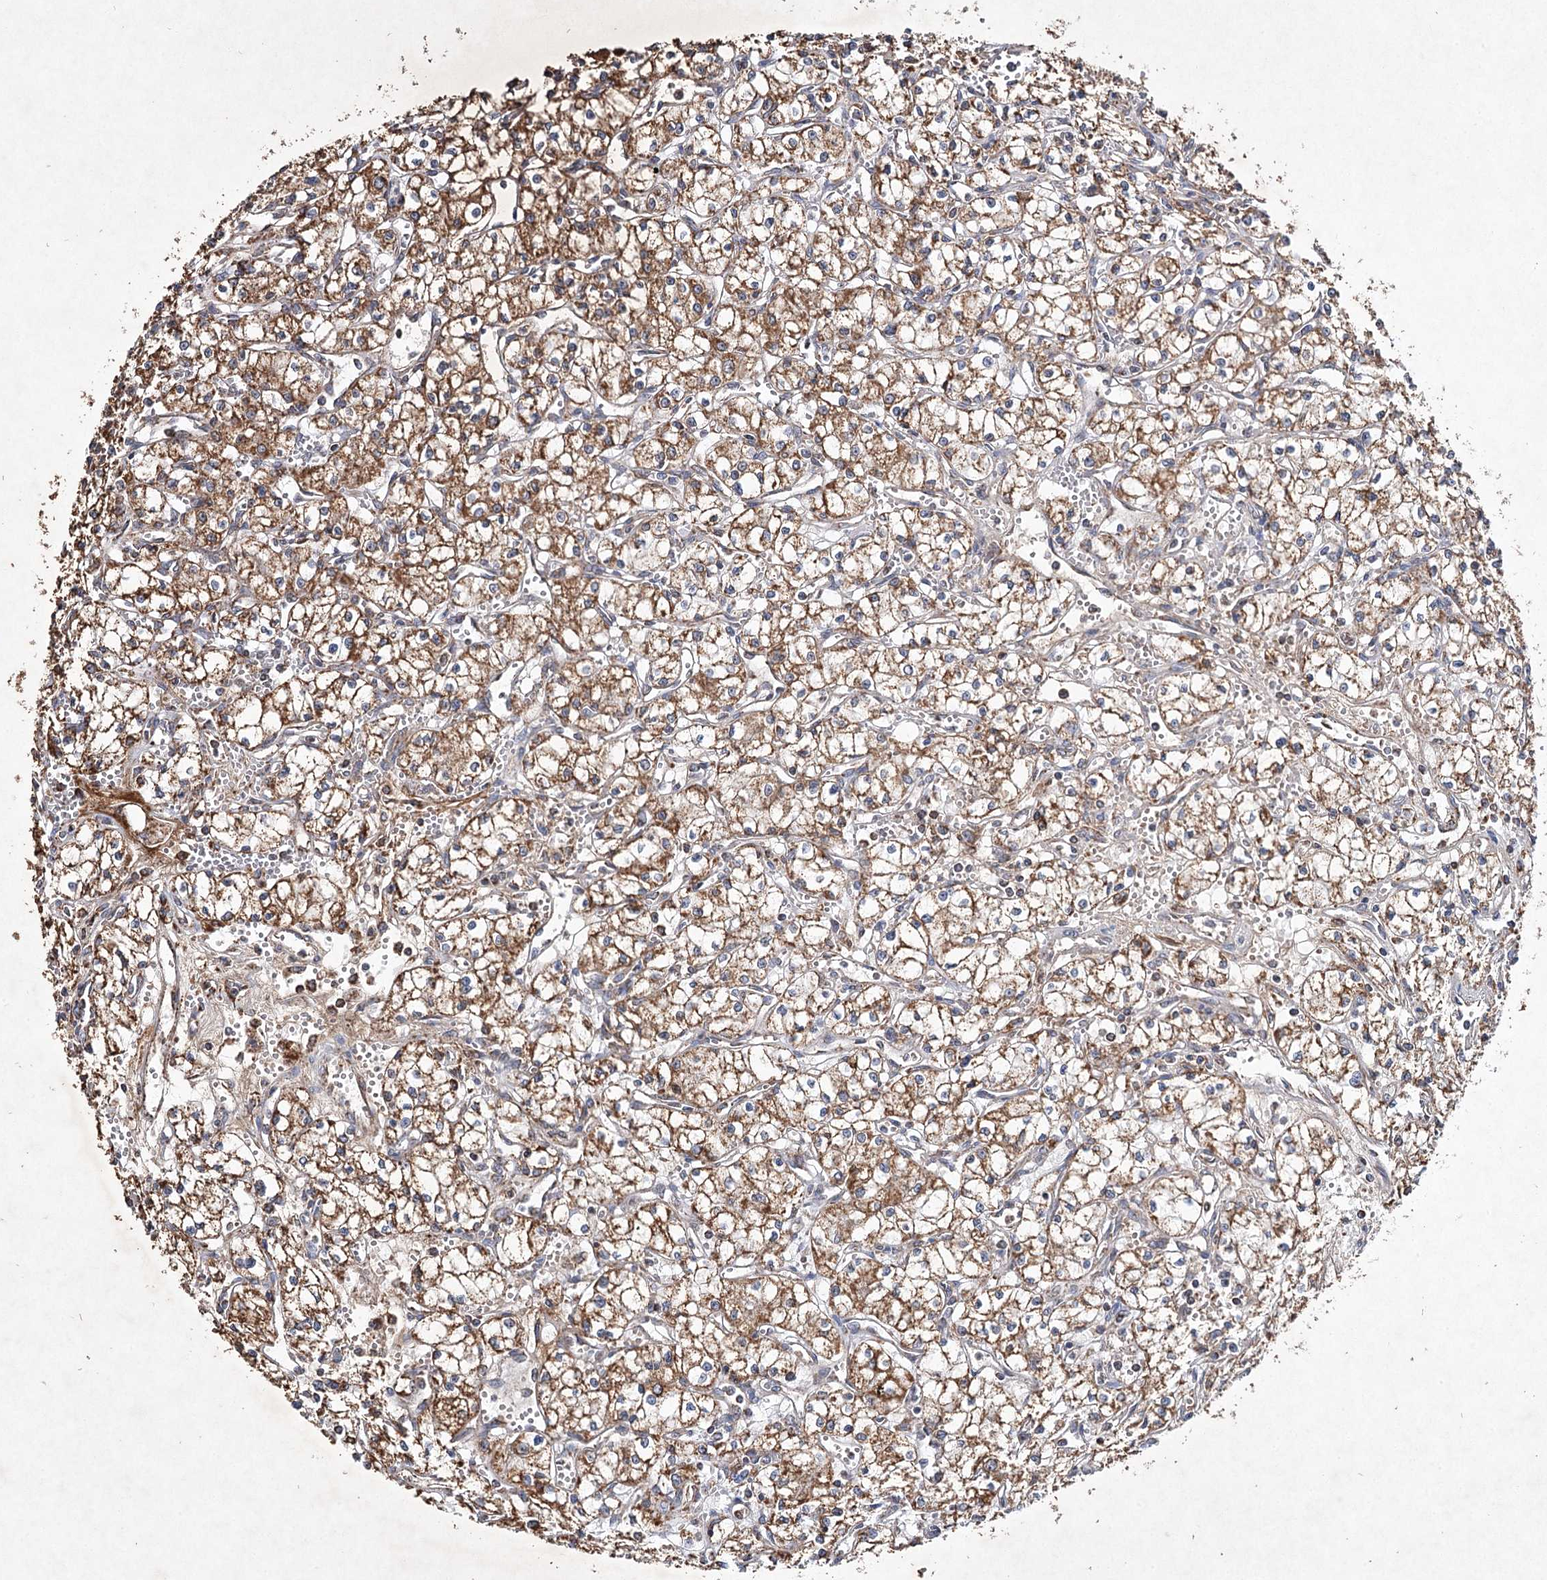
{"staining": {"intensity": "moderate", "quantity": ">75%", "location": "cytoplasmic/membranous"}, "tissue": "renal cancer", "cell_type": "Tumor cells", "image_type": "cancer", "snomed": [{"axis": "morphology", "description": "Adenocarcinoma, NOS"}, {"axis": "topography", "description": "Kidney"}], "caption": "An IHC photomicrograph of neoplastic tissue is shown. Protein staining in brown highlights moderate cytoplasmic/membranous positivity in renal adenocarcinoma within tumor cells.", "gene": "PIK3CB", "patient": {"sex": "male", "age": 59}}